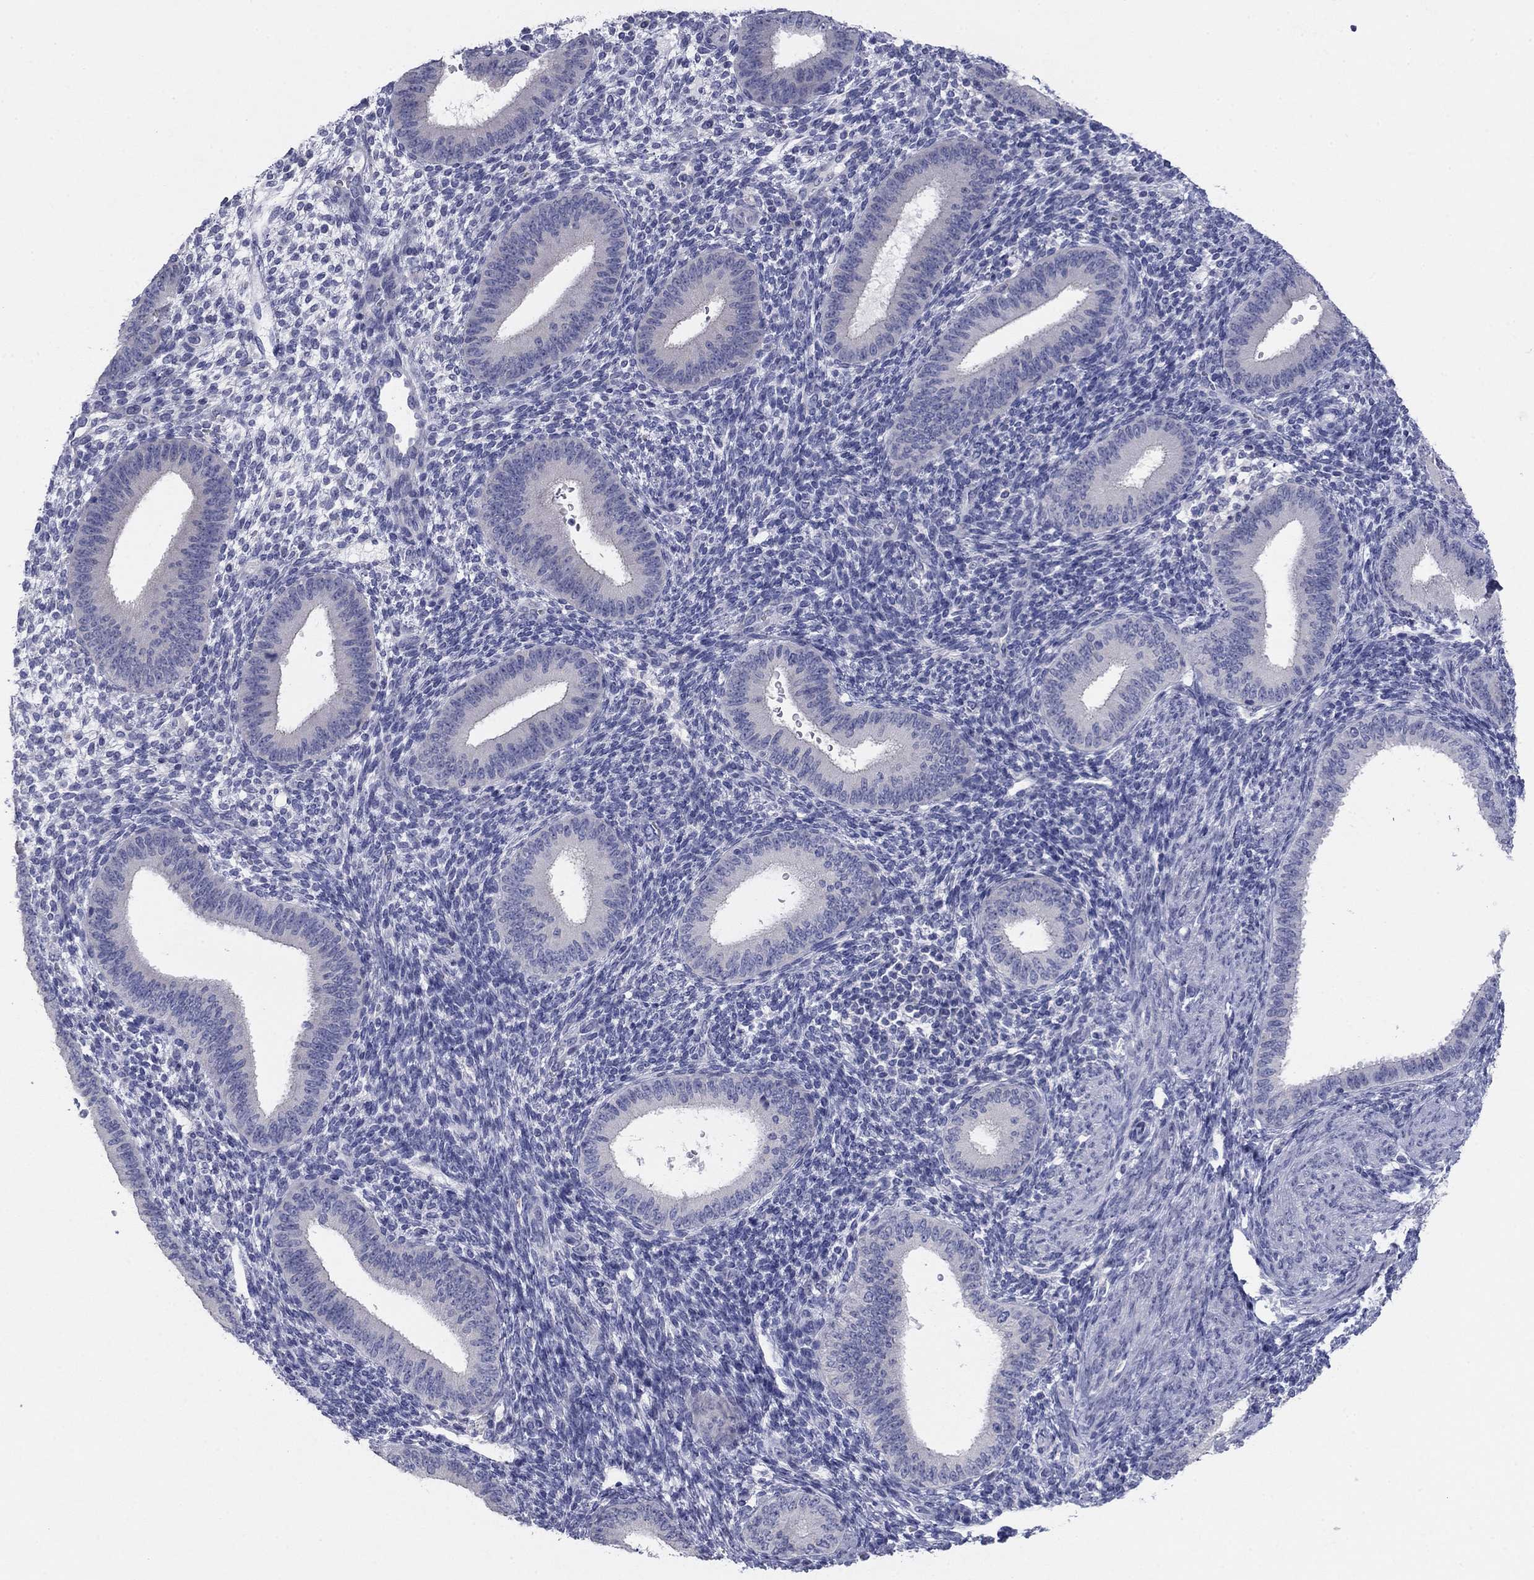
{"staining": {"intensity": "negative", "quantity": "none", "location": "none"}, "tissue": "endometrium", "cell_type": "Cells in endometrial stroma", "image_type": "normal", "snomed": [{"axis": "morphology", "description": "Normal tissue, NOS"}, {"axis": "topography", "description": "Endometrium"}], "caption": "This is an immunohistochemistry (IHC) histopathology image of normal endometrium. There is no expression in cells in endometrial stroma.", "gene": "GRK7", "patient": {"sex": "female", "age": 39}}